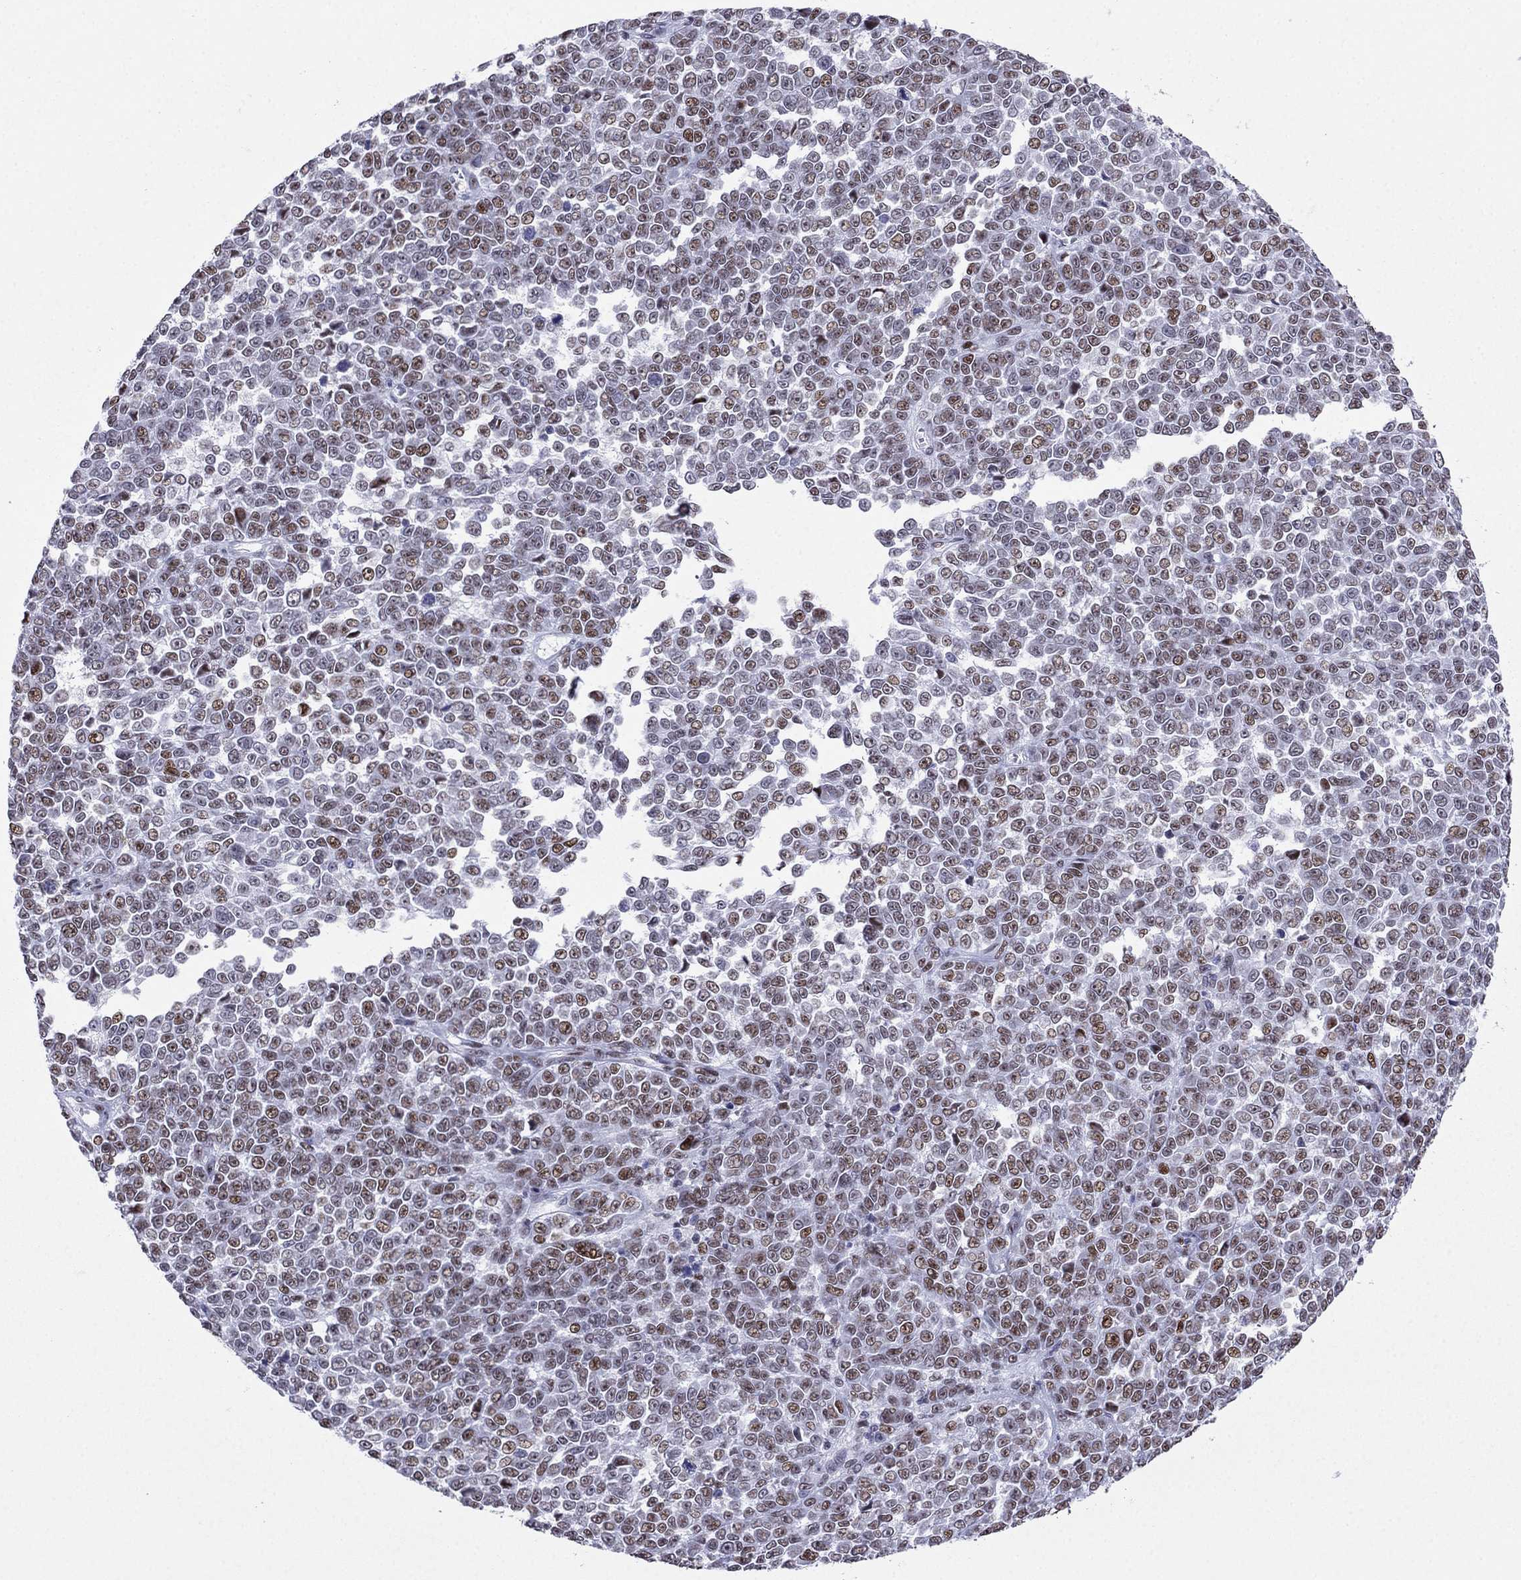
{"staining": {"intensity": "moderate", "quantity": ">75%", "location": "nuclear"}, "tissue": "melanoma", "cell_type": "Tumor cells", "image_type": "cancer", "snomed": [{"axis": "morphology", "description": "Malignant melanoma, NOS"}, {"axis": "topography", "description": "Skin"}], "caption": "Tumor cells show moderate nuclear staining in about >75% of cells in malignant melanoma.", "gene": "PPM1G", "patient": {"sex": "female", "age": 95}}